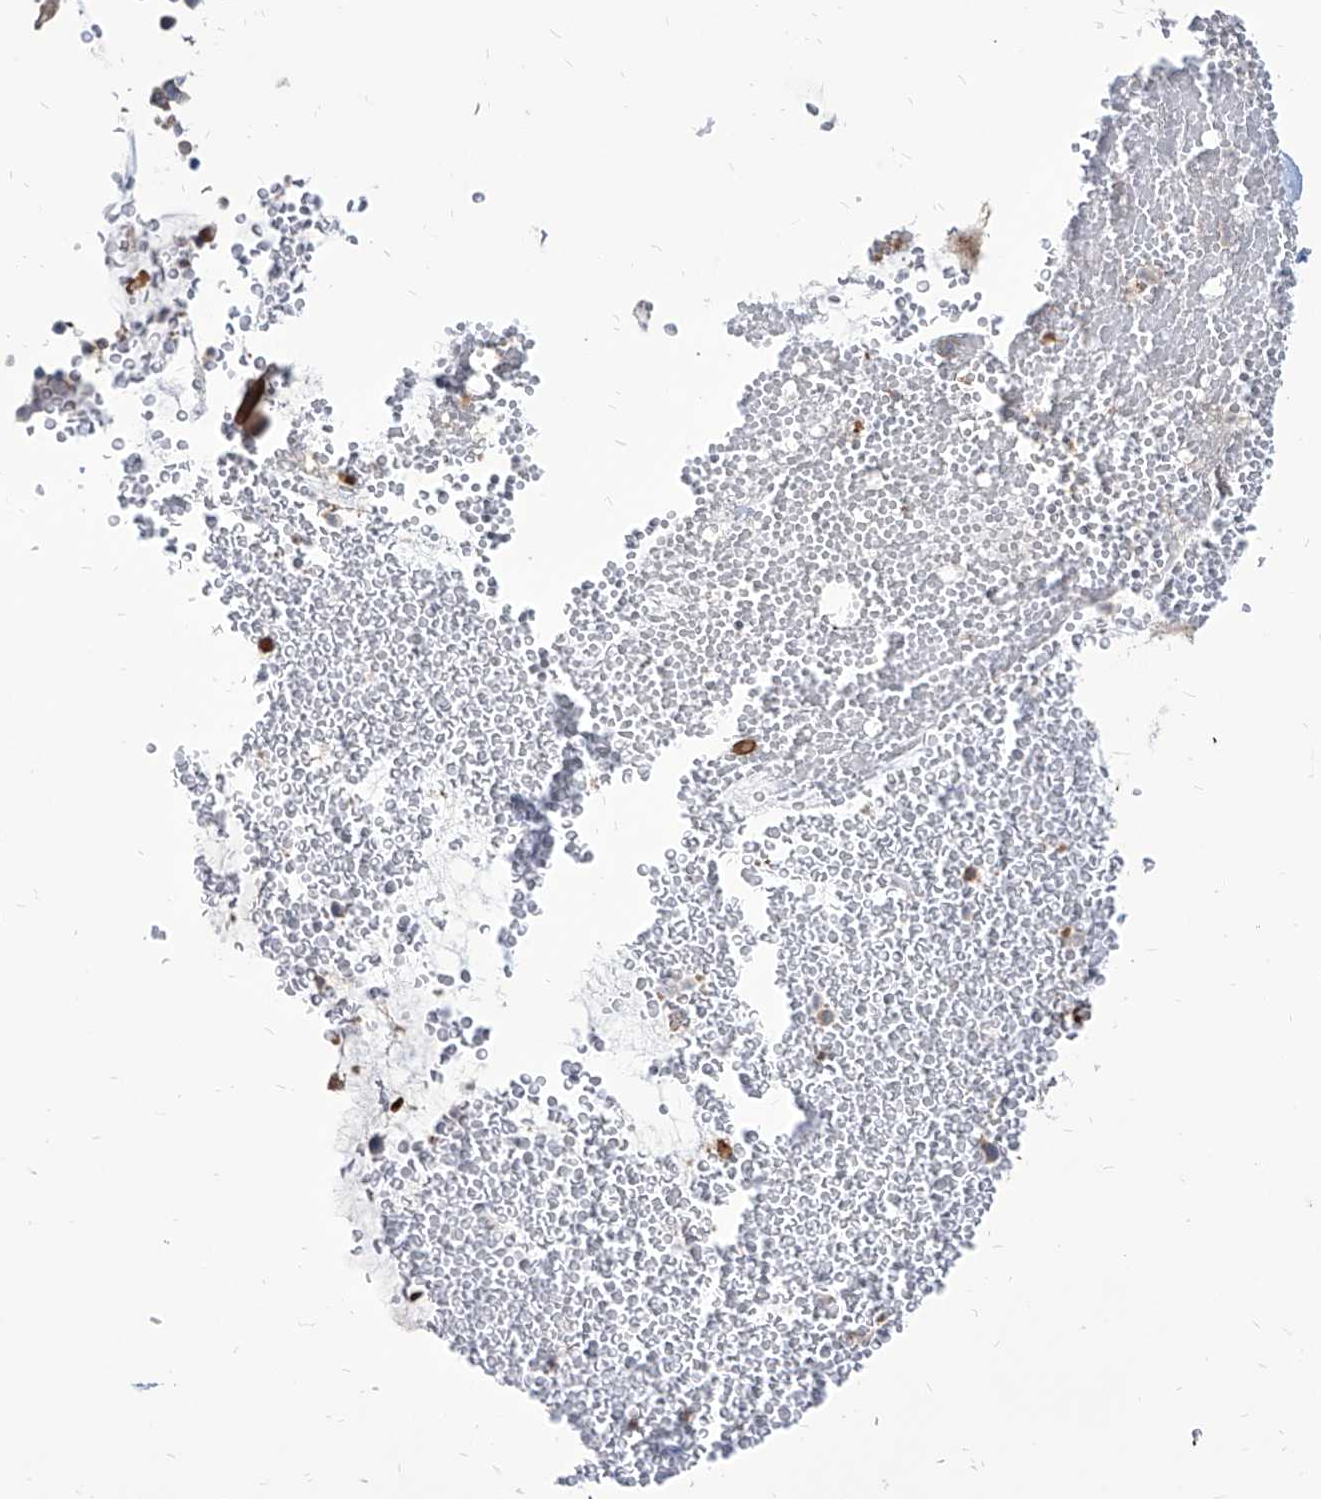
{"staining": {"intensity": "strong", "quantity": ">75%", "location": "cytoplasmic/membranous"}, "tissue": "bronchus", "cell_type": "Respiratory epithelial cells", "image_type": "normal", "snomed": [{"axis": "morphology", "description": "Normal tissue, NOS"}, {"axis": "morphology", "description": "Squamous cell carcinoma, NOS"}, {"axis": "topography", "description": "Lymph node"}, {"axis": "topography", "description": "Bronchus"}, {"axis": "topography", "description": "Lung"}], "caption": "Normal bronchus reveals strong cytoplasmic/membranous positivity in approximately >75% of respiratory epithelial cells.", "gene": "FAM83B", "patient": {"sex": "male", "age": 66}}